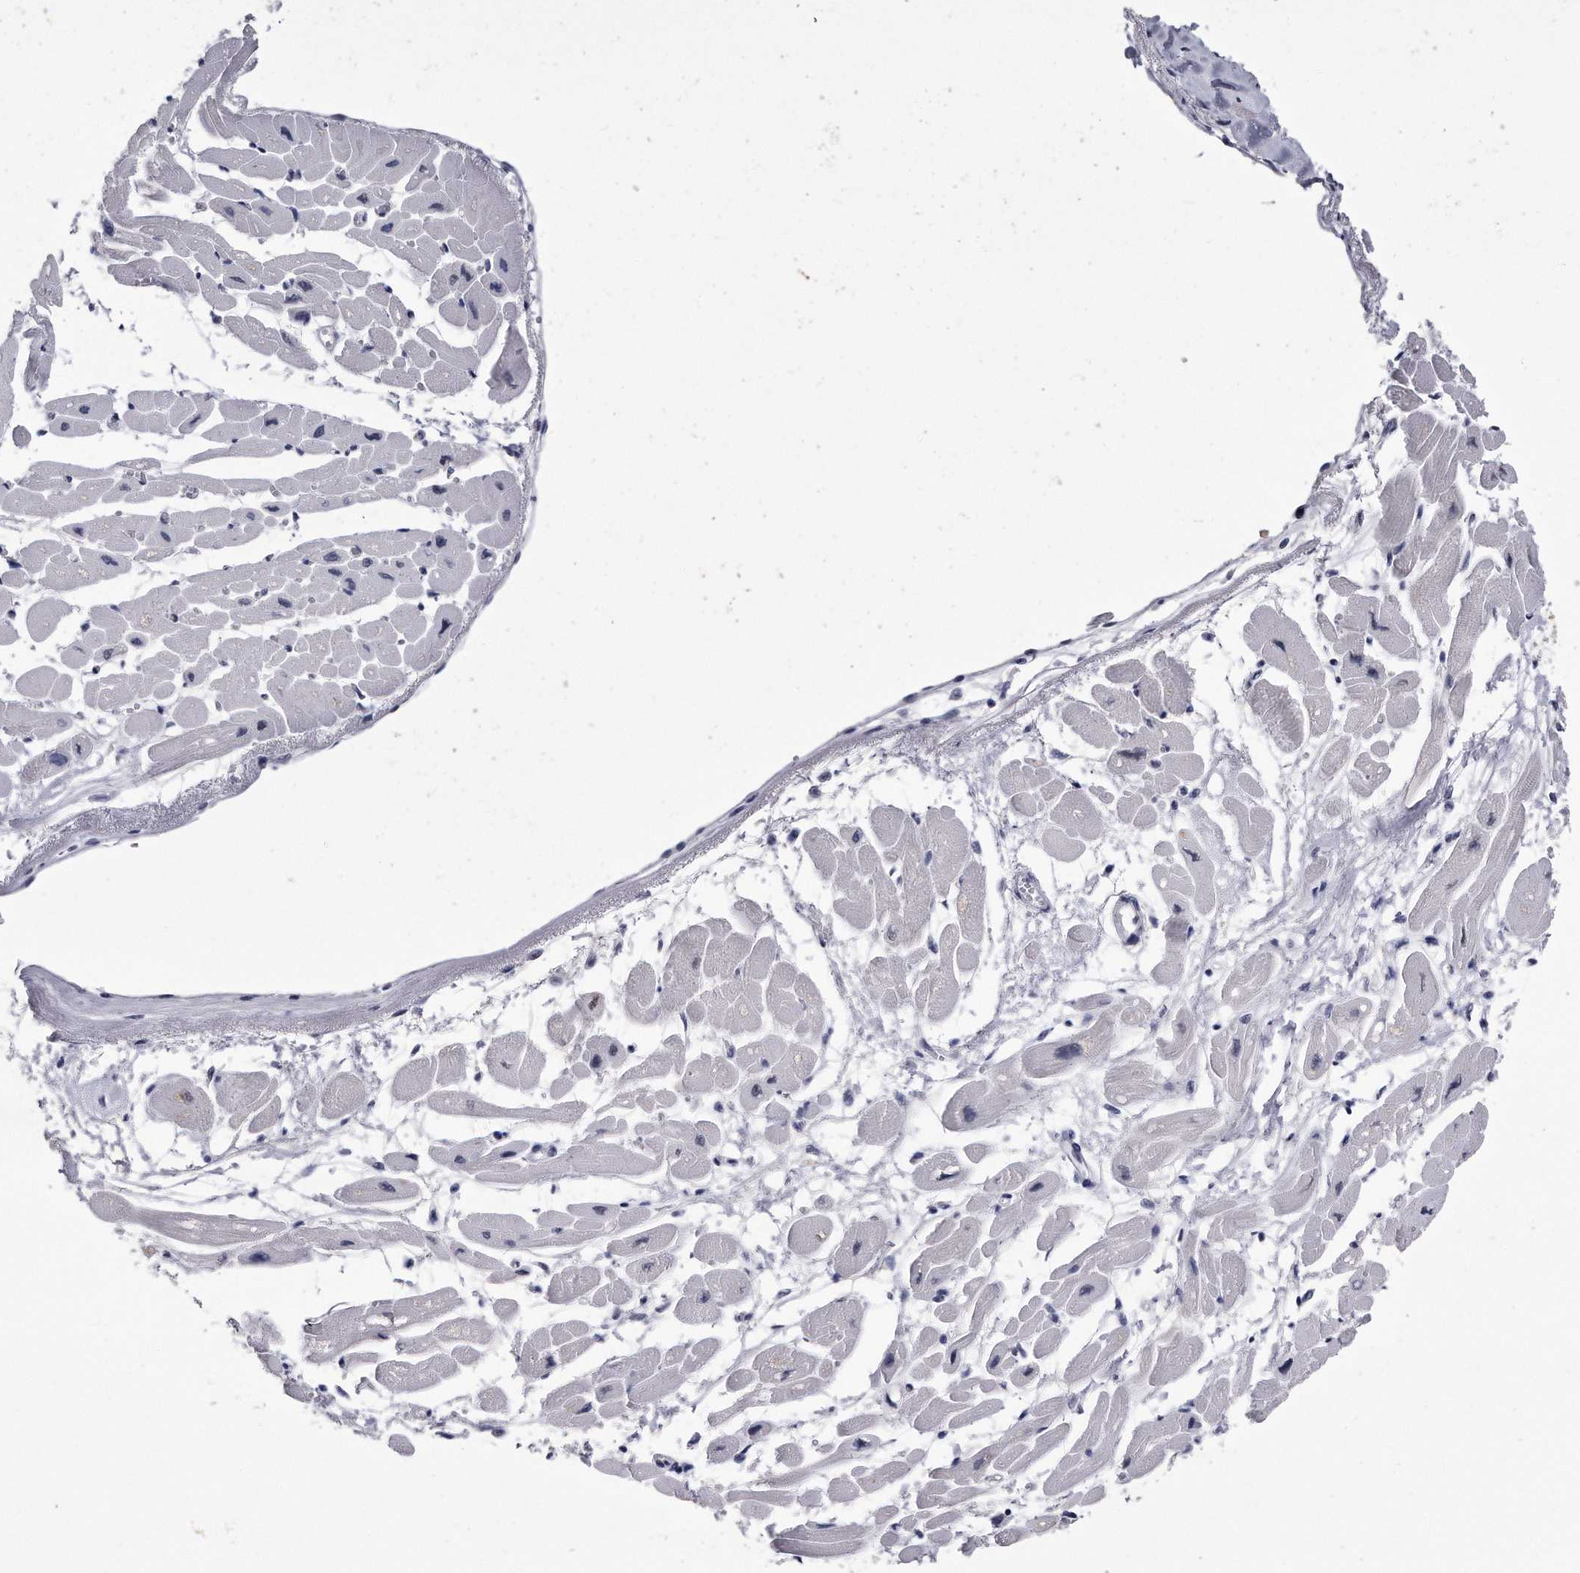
{"staining": {"intensity": "negative", "quantity": "none", "location": "none"}, "tissue": "heart muscle", "cell_type": "Cardiomyocytes", "image_type": "normal", "snomed": [{"axis": "morphology", "description": "Normal tissue, NOS"}, {"axis": "topography", "description": "Heart"}], "caption": "A photomicrograph of human heart muscle is negative for staining in cardiomyocytes.", "gene": "KCTD8", "patient": {"sex": "female", "age": 54}}